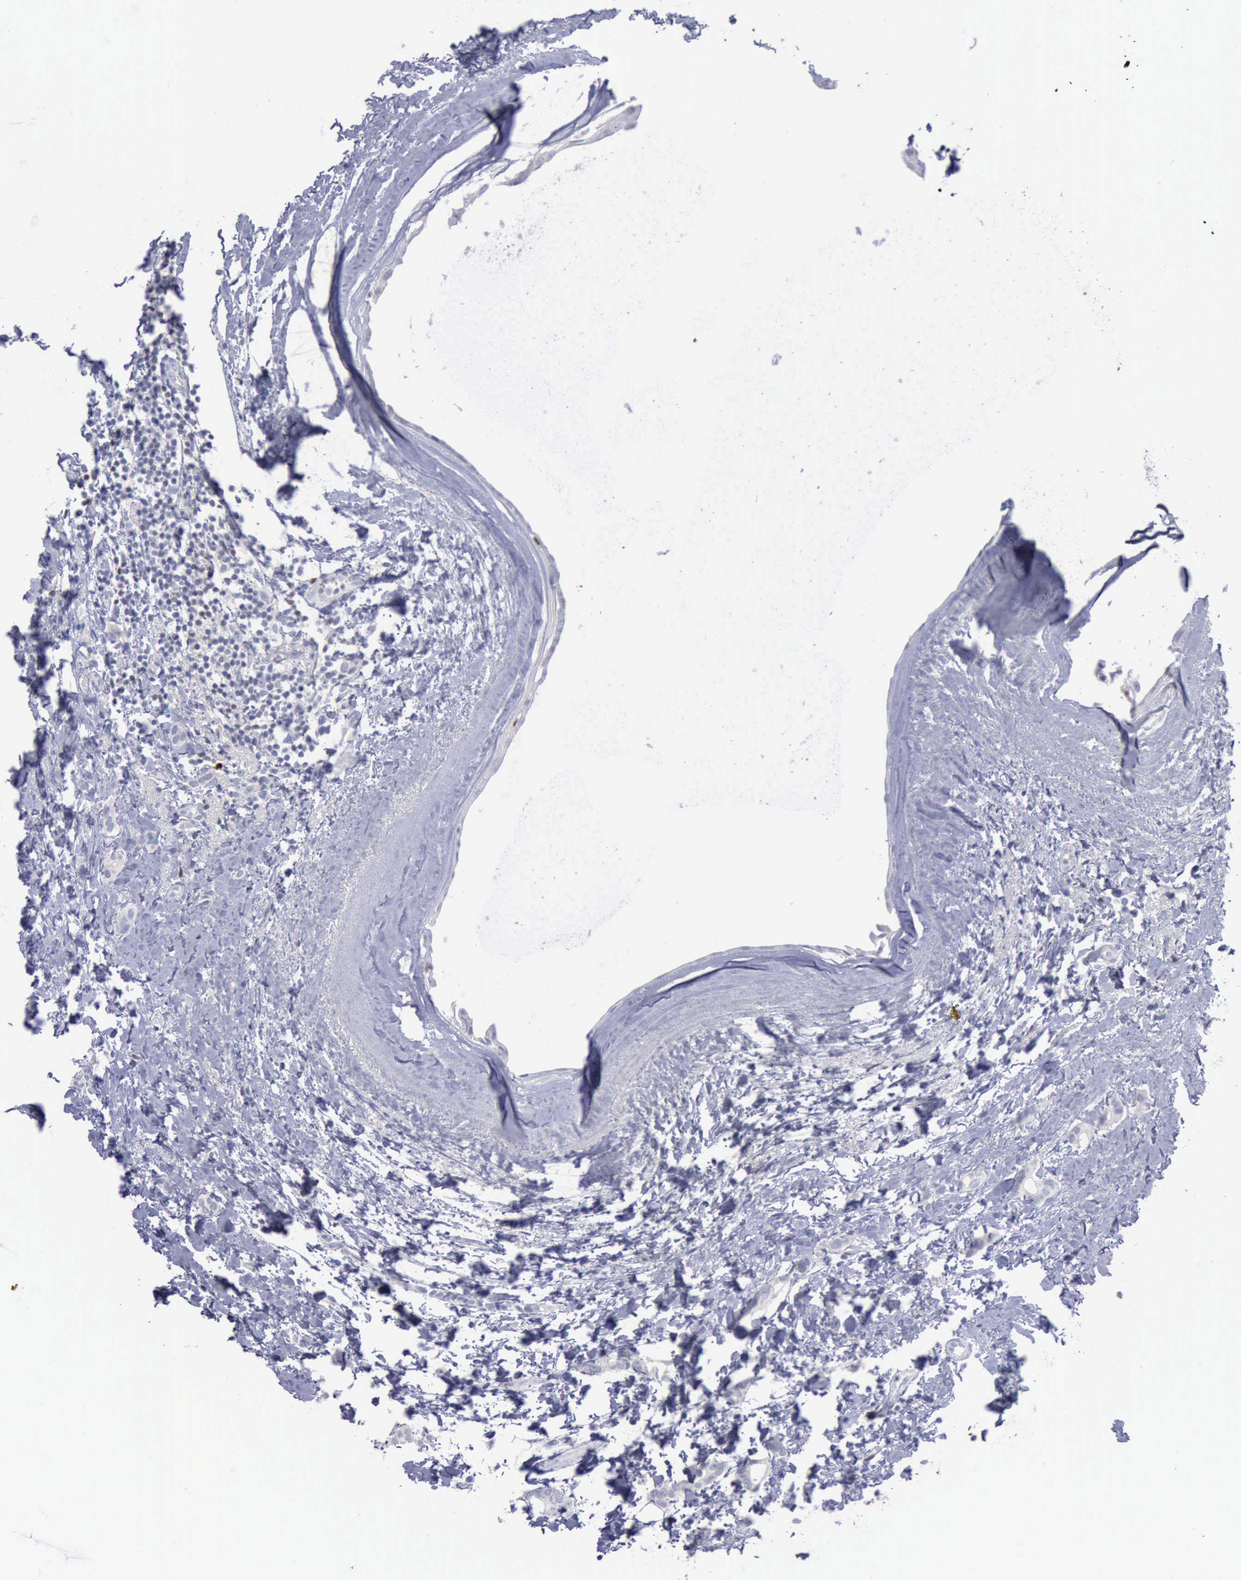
{"staining": {"intensity": "negative", "quantity": "none", "location": "none"}, "tissue": "breast cancer", "cell_type": "Tumor cells", "image_type": "cancer", "snomed": [{"axis": "morphology", "description": "Duct carcinoma"}, {"axis": "topography", "description": "Breast"}], "caption": "A high-resolution histopathology image shows immunohistochemistry (IHC) staining of breast cancer (intraductal carcinoma), which exhibits no significant positivity in tumor cells.", "gene": "SATB2", "patient": {"sex": "female", "age": 54}}